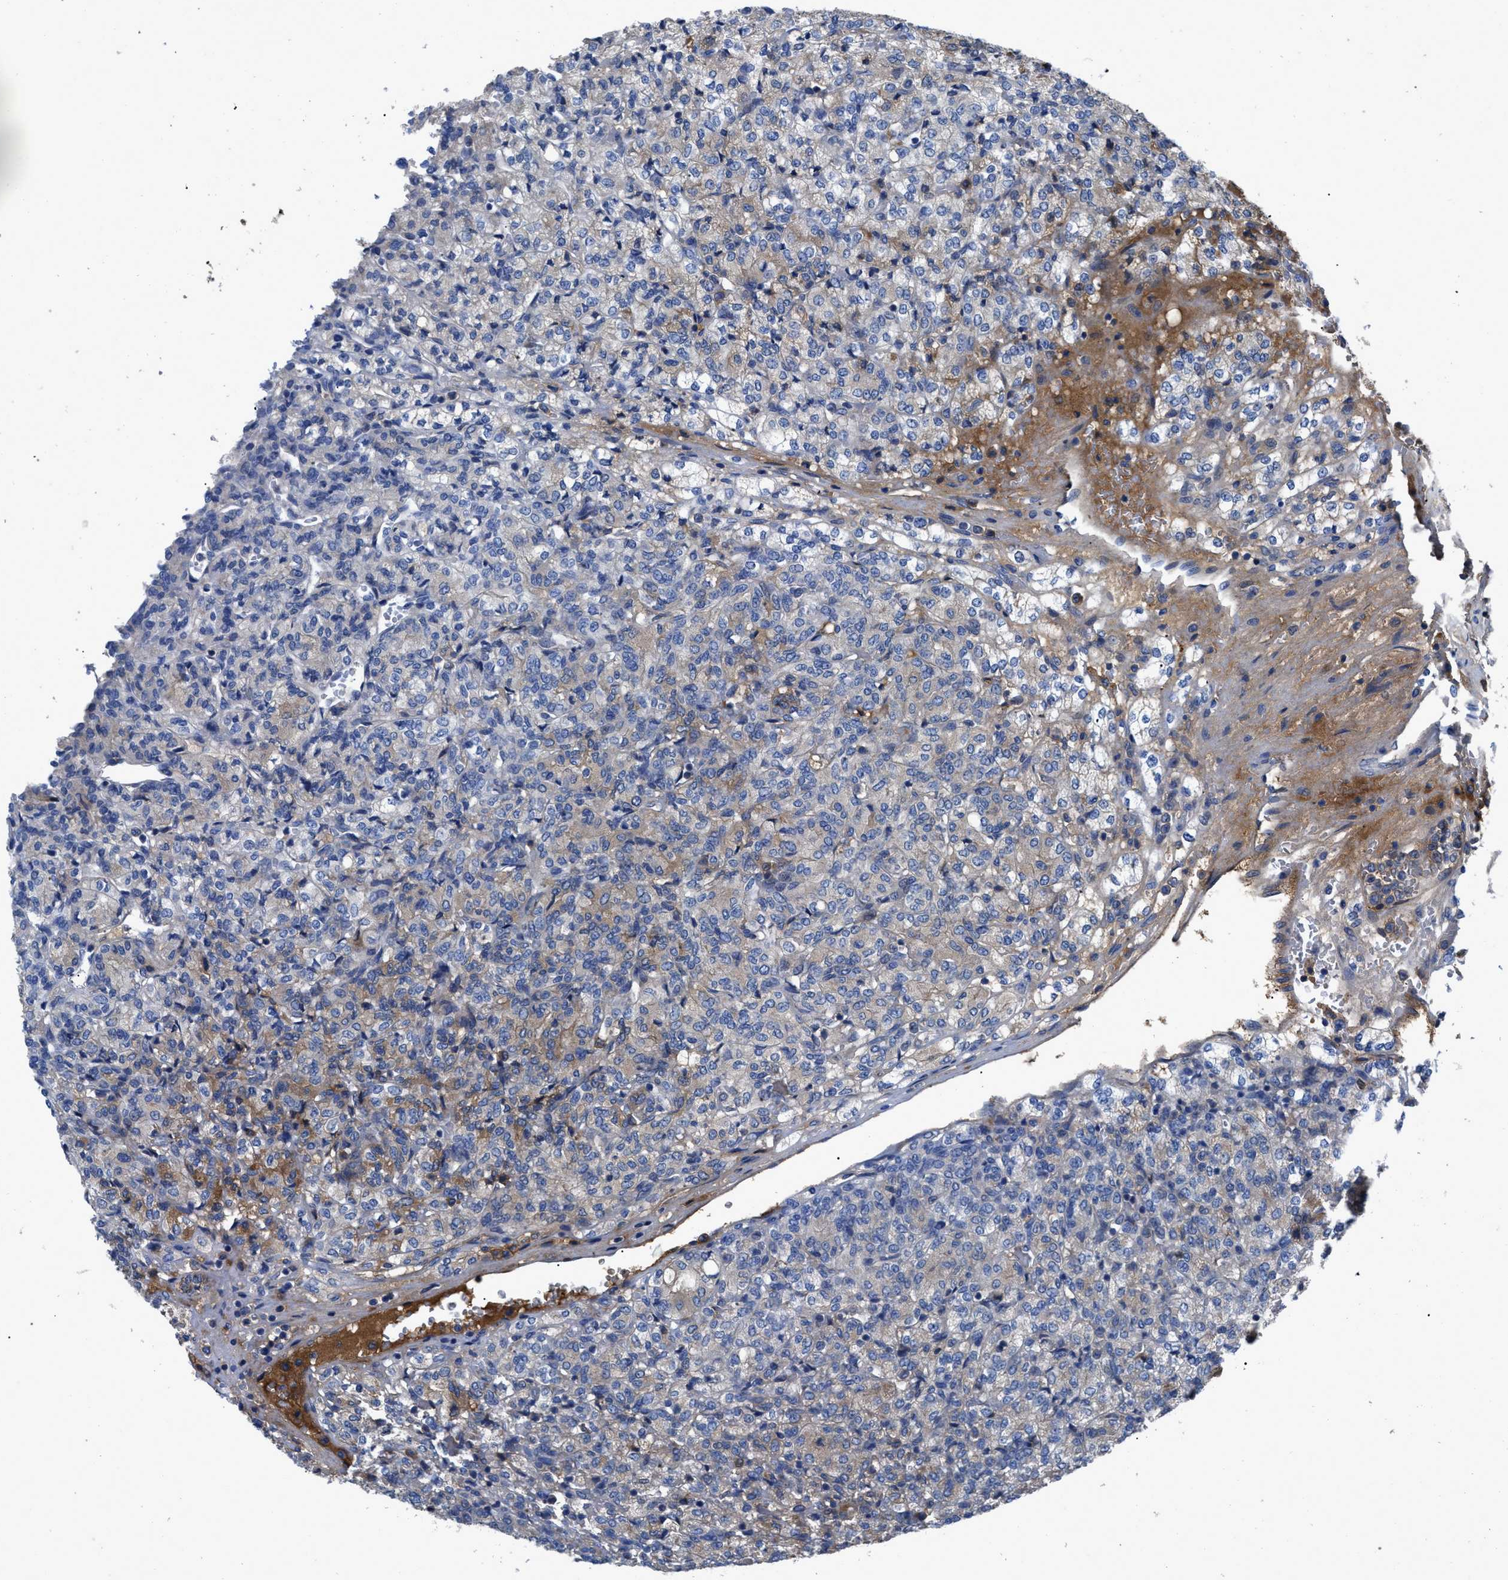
{"staining": {"intensity": "moderate", "quantity": "25%-75%", "location": "cytoplasmic/membranous"}, "tissue": "renal cancer", "cell_type": "Tumor cells", "image_type": "cancer", "snomed": [{"axis": "morphology", "description": "Adenocarcinoma, NOS"}, {"axis": "topography", "description": "Kidney"}], "caption": "A high-resolution micrograph shows immunohistochemistry staining of adenocarcinoma (renal), which shows moderate cytoplasmic/membranous expression in approximately 25%-75% of tumor cells. (IHC, brightfield microscopy, high magnification).", "gene": "SERPINA6", "patient": {"sex": "male", "age": 77}}